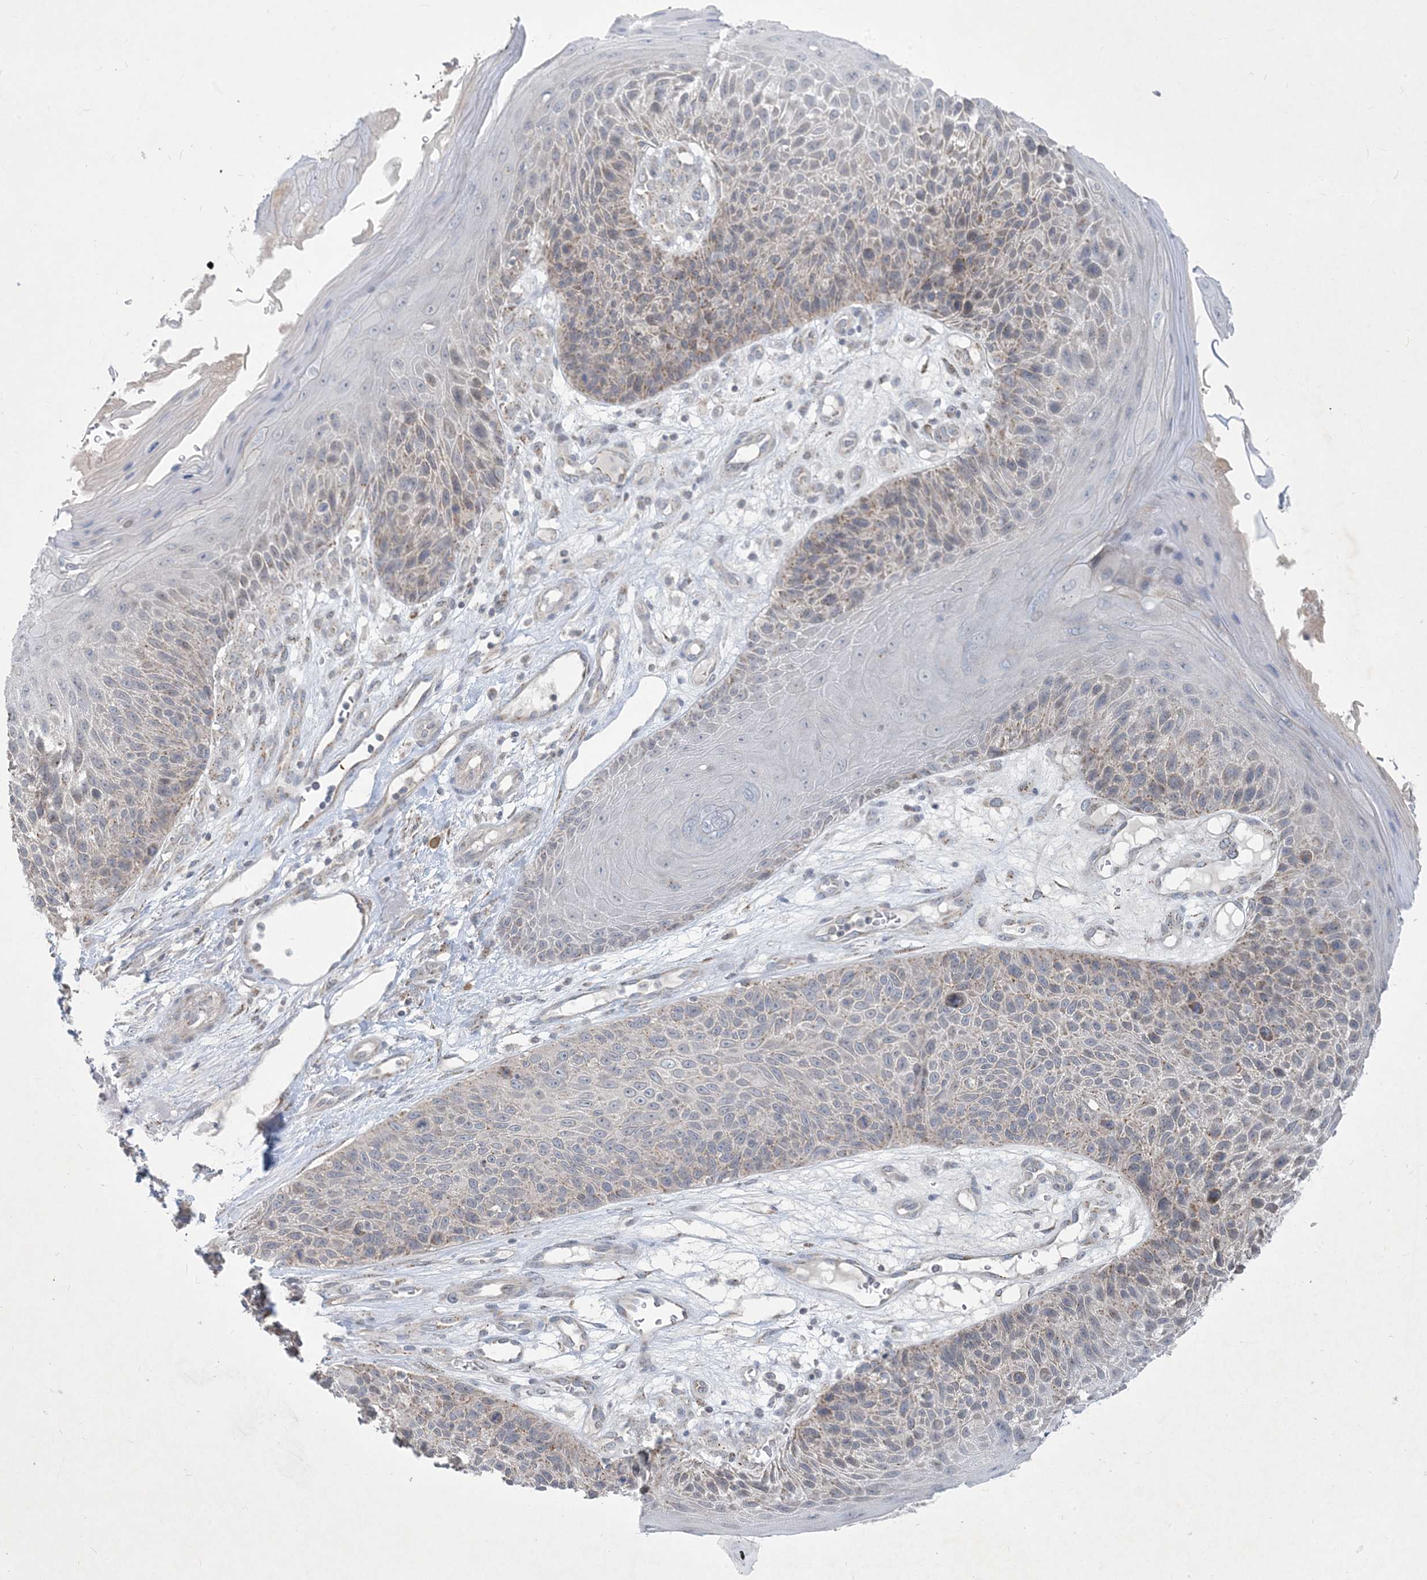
{"staining": {"intensity": "weak", "quantity": "25%-75%", "location": "cytoplasmic/membranous"}, "tissue": "skin cancer", "cell_type": "Tumor cells", "image_type": "cancer", "snomed": [{"axis": "morphology", "description": "Squamous cell carcinoma, NOS"}, {"axis": "topography", "description": "Skin"}], "caption": "Immunohistochemical staining of skin cancer shows low levels of weak cytoplasmic/membranous positivity in approximately 25%-75% of tumor cells. The protein of interest is stained brown, and the nuclei are stained in blue (DAB (3,3'-diaminobenzidine) IHC with brightfield microscopy, high magnification).", "gene": "CCDC14", "patient": {"sex": "female", "age": 88}}